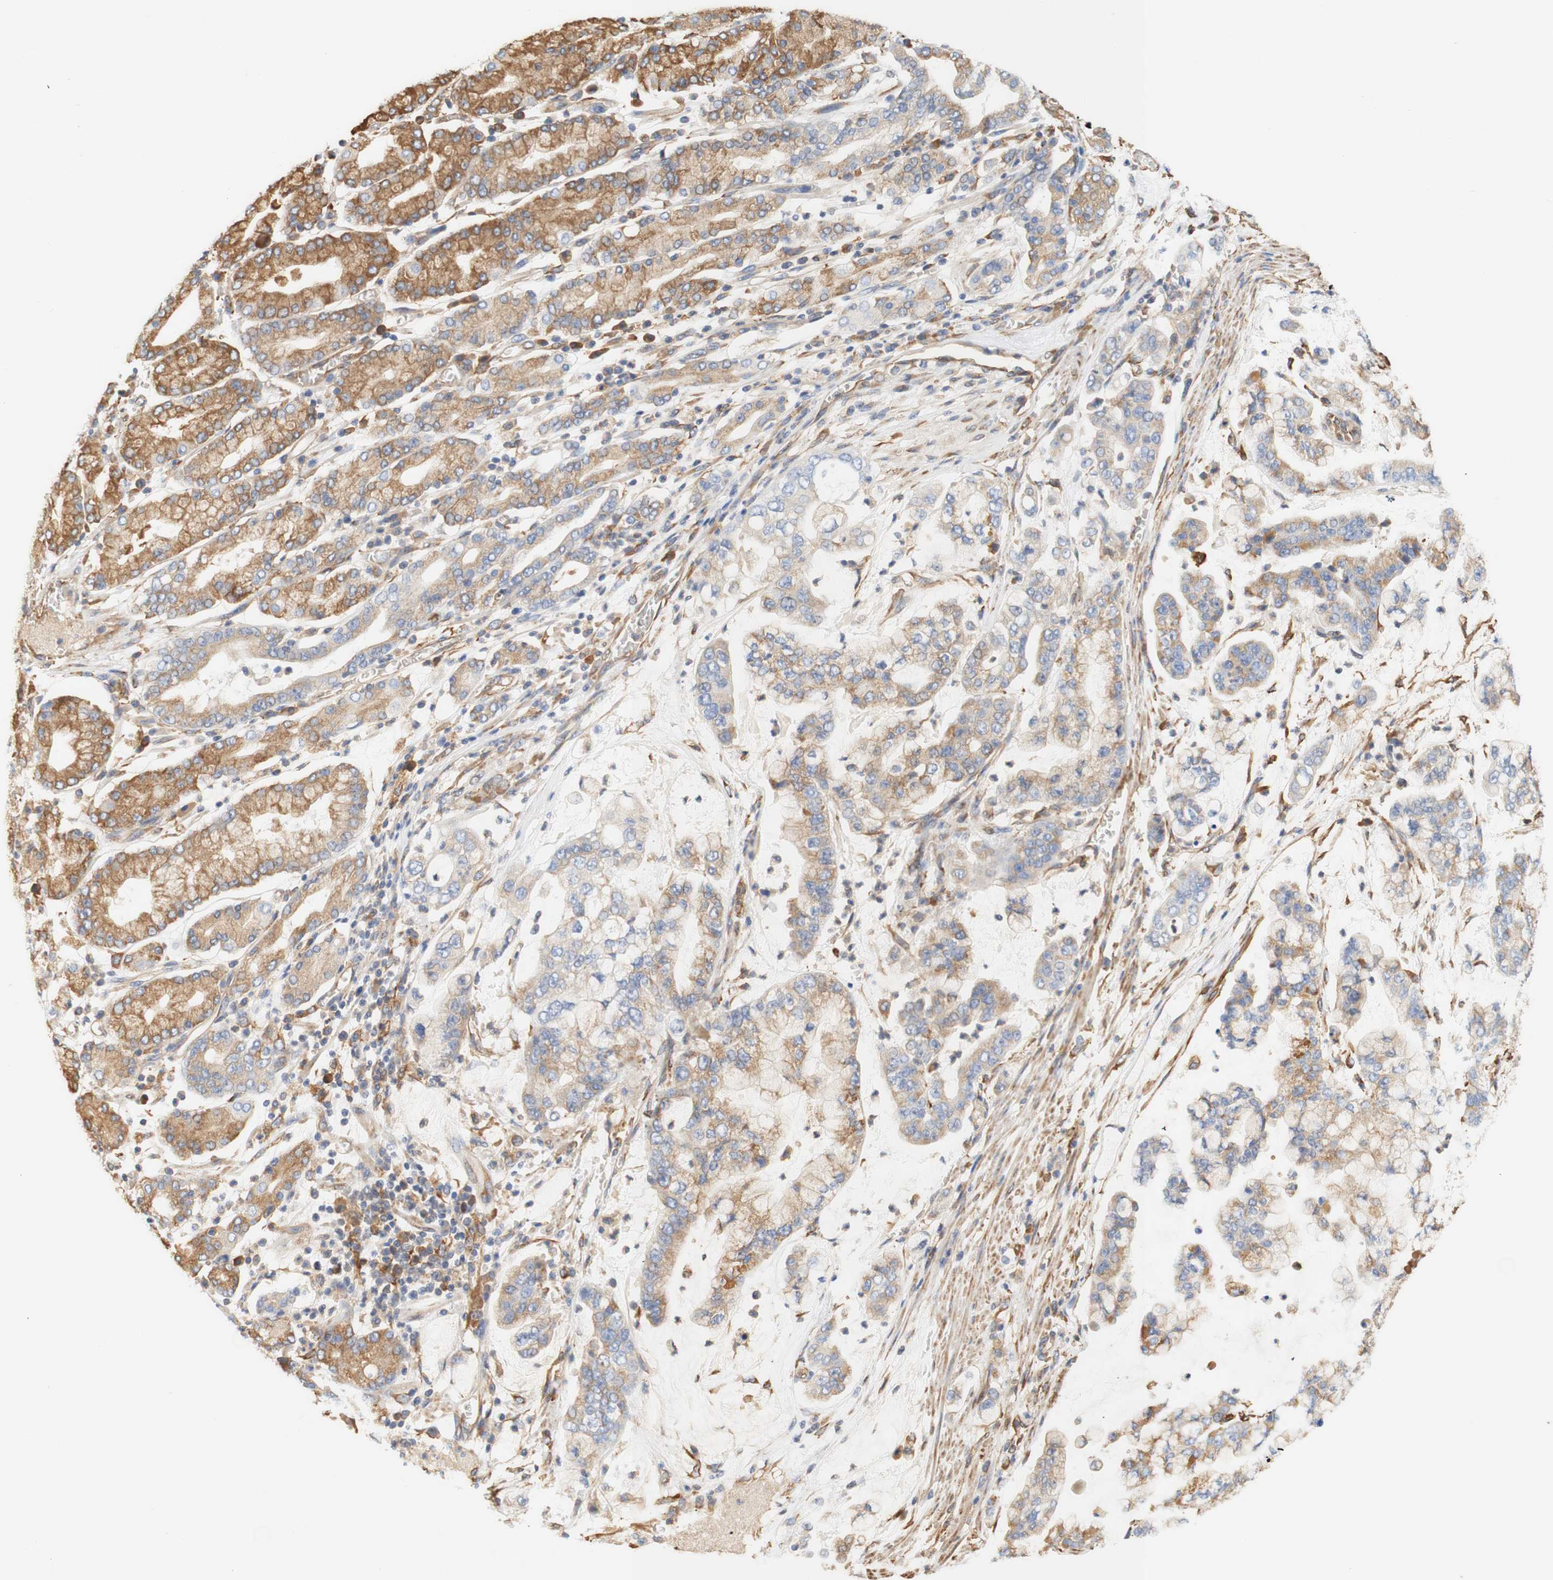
{"staining": {"intensity": "moderate", "quantity": ">75%", "location": "cytoplasmic/membranous"}, "tissue": "stomach cancer", "cell_type": "Tumor cells", "image_type": "cancer", "snomed": [{"axis": "morphology", "description": "Normal tissue, NOS"}, {"axis": "morphology", "description": "Adenocarcinoma, NOS"}, {"axis": "topography", "description": "Stomach, upper"}, {"axis": "topography", "description": "Stomach"}], "caption": "About >75% of tumor cells in human stomach cancer show moderate cytoplasmic/membranous protein staining as visualized by brown immunohistochemical staining.", "gene": "EIF2AK4", "patient": {"sex": "male", "age": 76}}